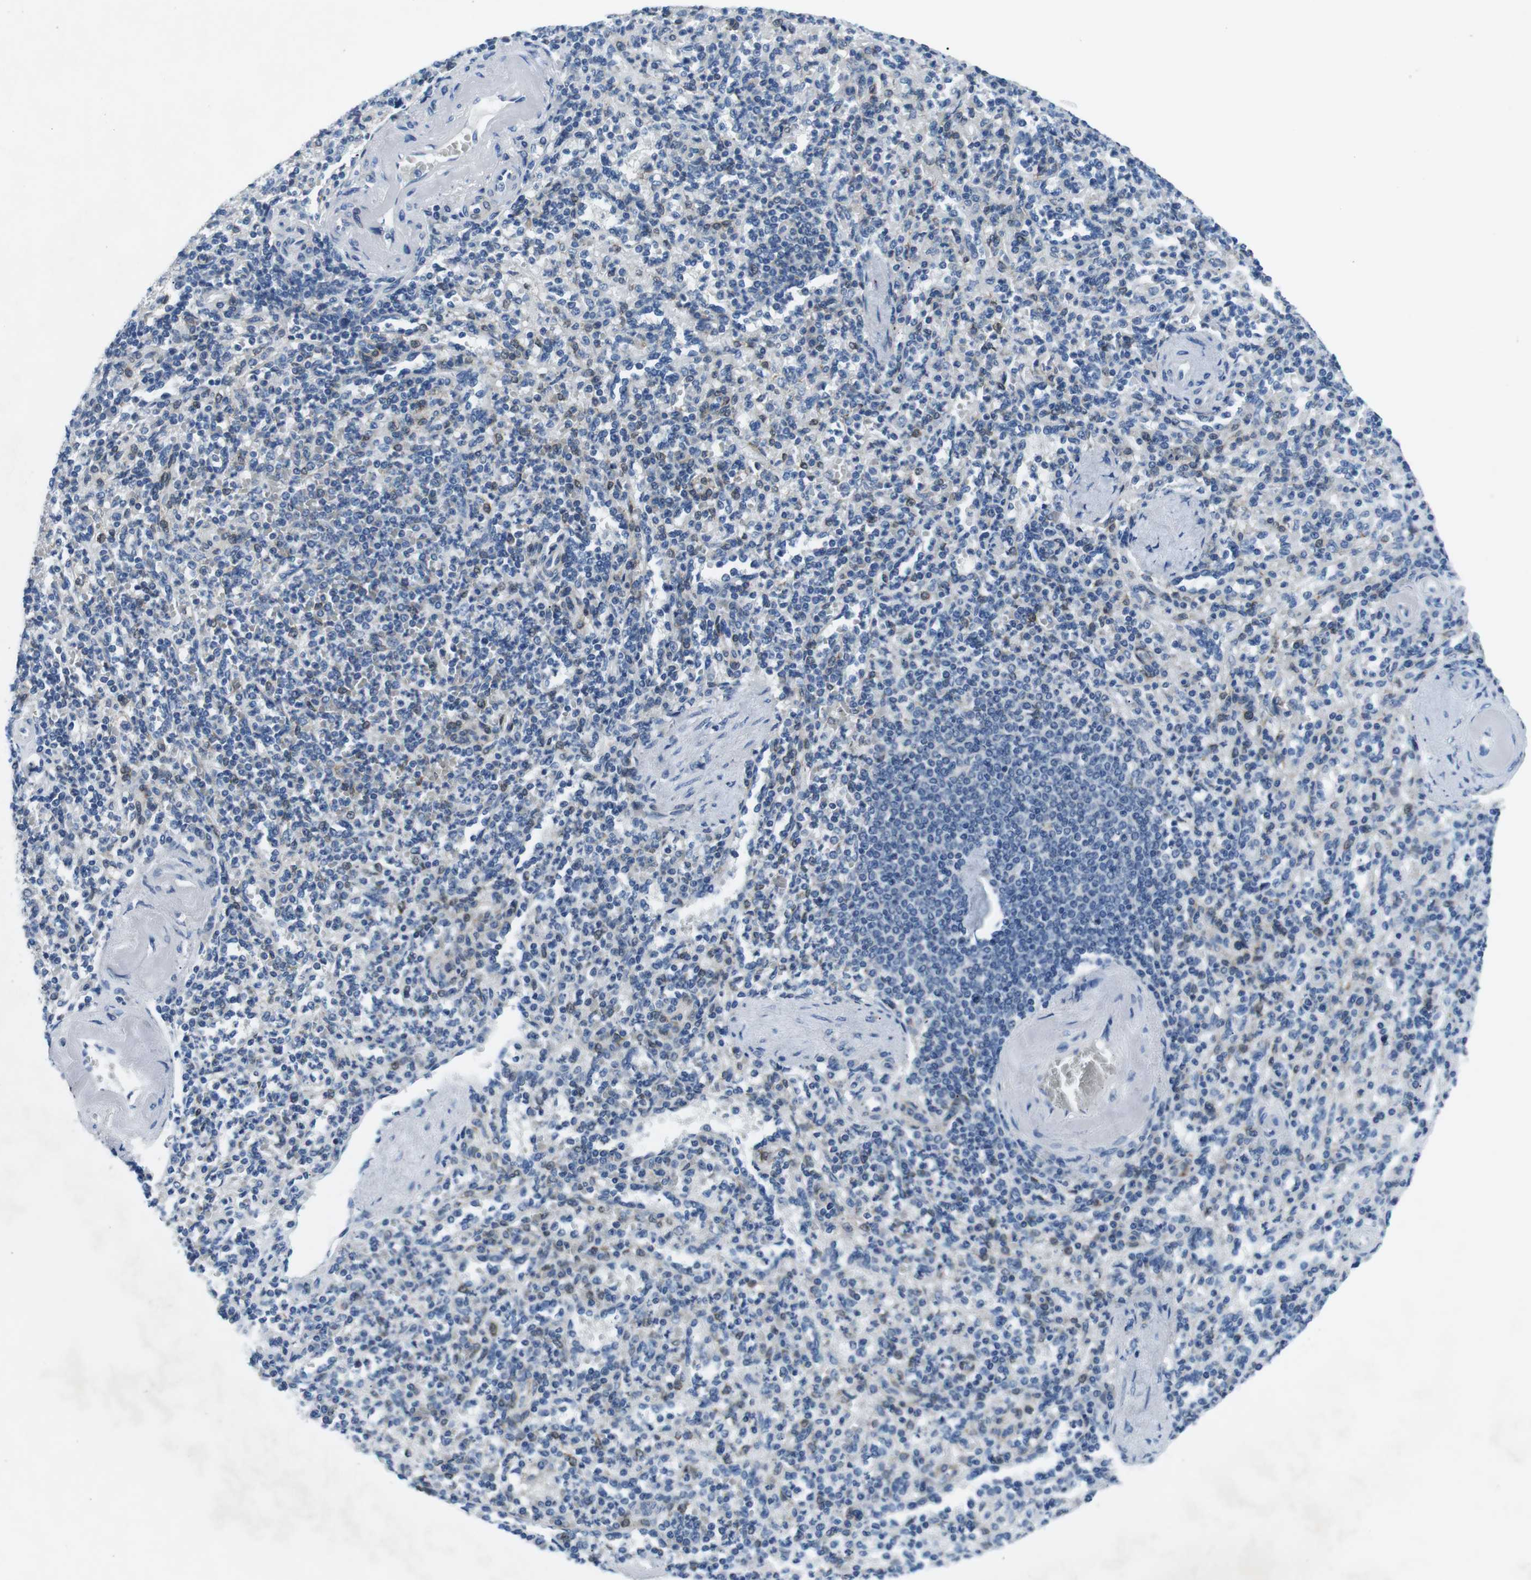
{"staining": {"intensity": "weak", "quantity": "<25%", "location": "cytoplasmic/membranous,nuclear"}, "tissue": "spleen", "cell_type": "Cells in red pulp", "image_type": "normal", "snomed": [{"axis": "morphology", "description": "Normal tissue, NOS"}, {"axis": "topography", "description": "Spleen"}], "caption": "Spleen was stained to show a protein in brown. There is no significant positivity in cells in red pulp. (Brightfield microscopy of DAB immunohistochemistry at high magnification).", "gene": "PHLDA1", "patient": {"sex": "female", "age": 74}}